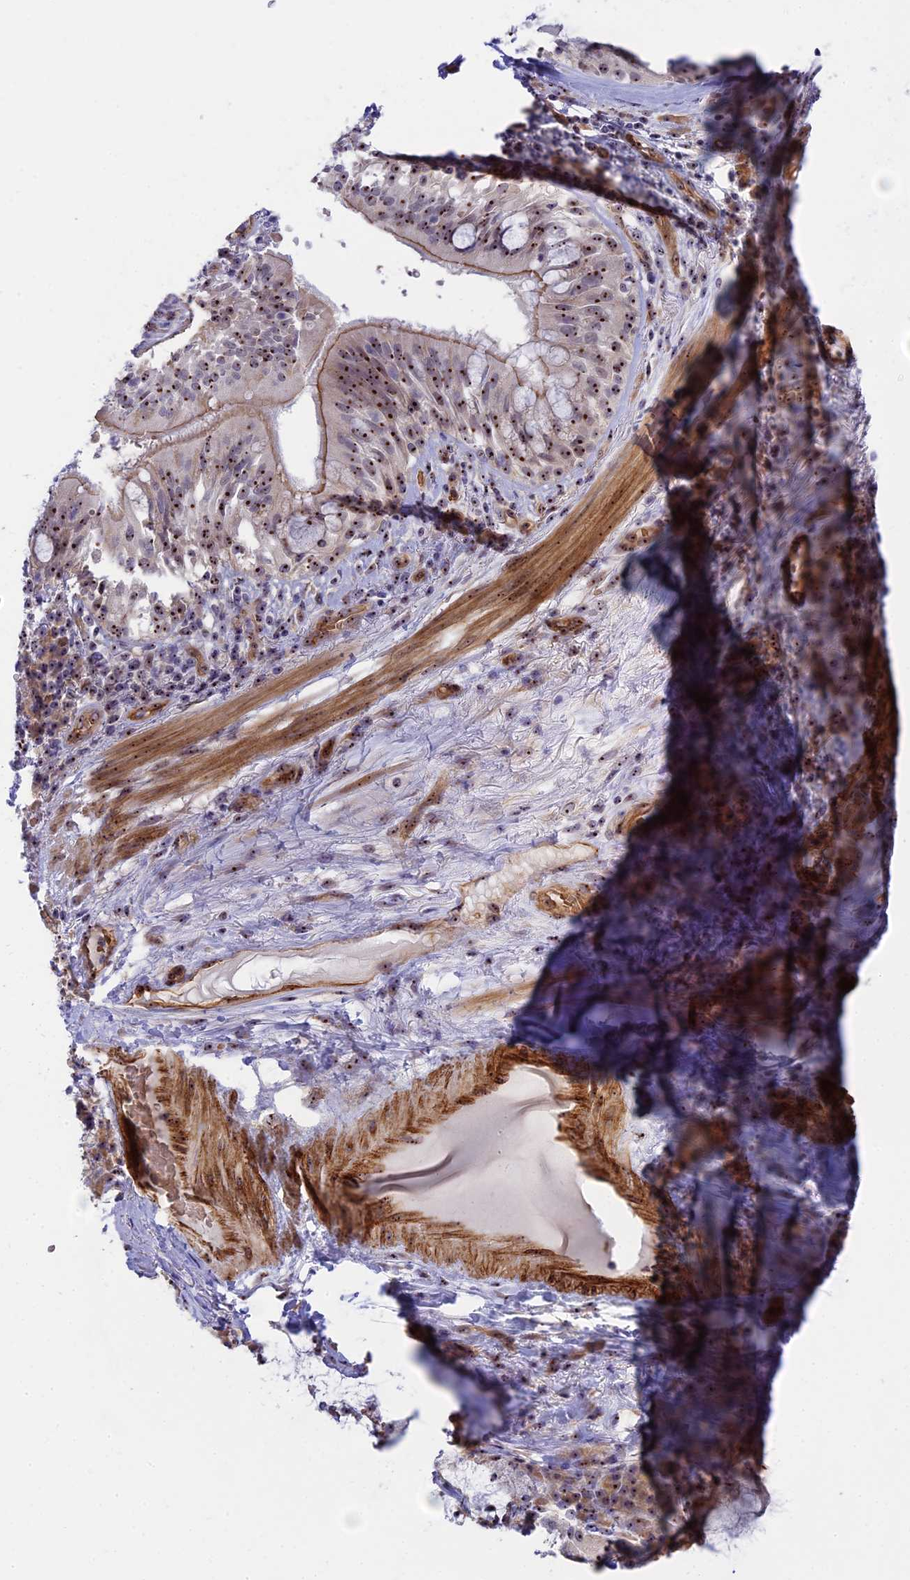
{"staining": {"intensity": "negative", "quantity": "none", "location": "none"}, "tissue": "adipose tissue", "cell_type": "Adipocytes", "image_type": "normal", "snomed": [{"axis": "morphology", "description": "Normal tissue, NOS"}, {"axis": "morphology", "description": "Squamous cell carcinoma, NOS"}, {"axis": "topography", "description": "Bronchus"}, {"axis": "topography", "description": "Lung"}], "caption": "IHC photomicrograph of benign adipose tissue stained for a protein (brown), which reveals no expression in adipocytes. (DAB IHC, high magnification).", "gene": "DBNDD1", "patient": {"sex": "male", "age": 64}}